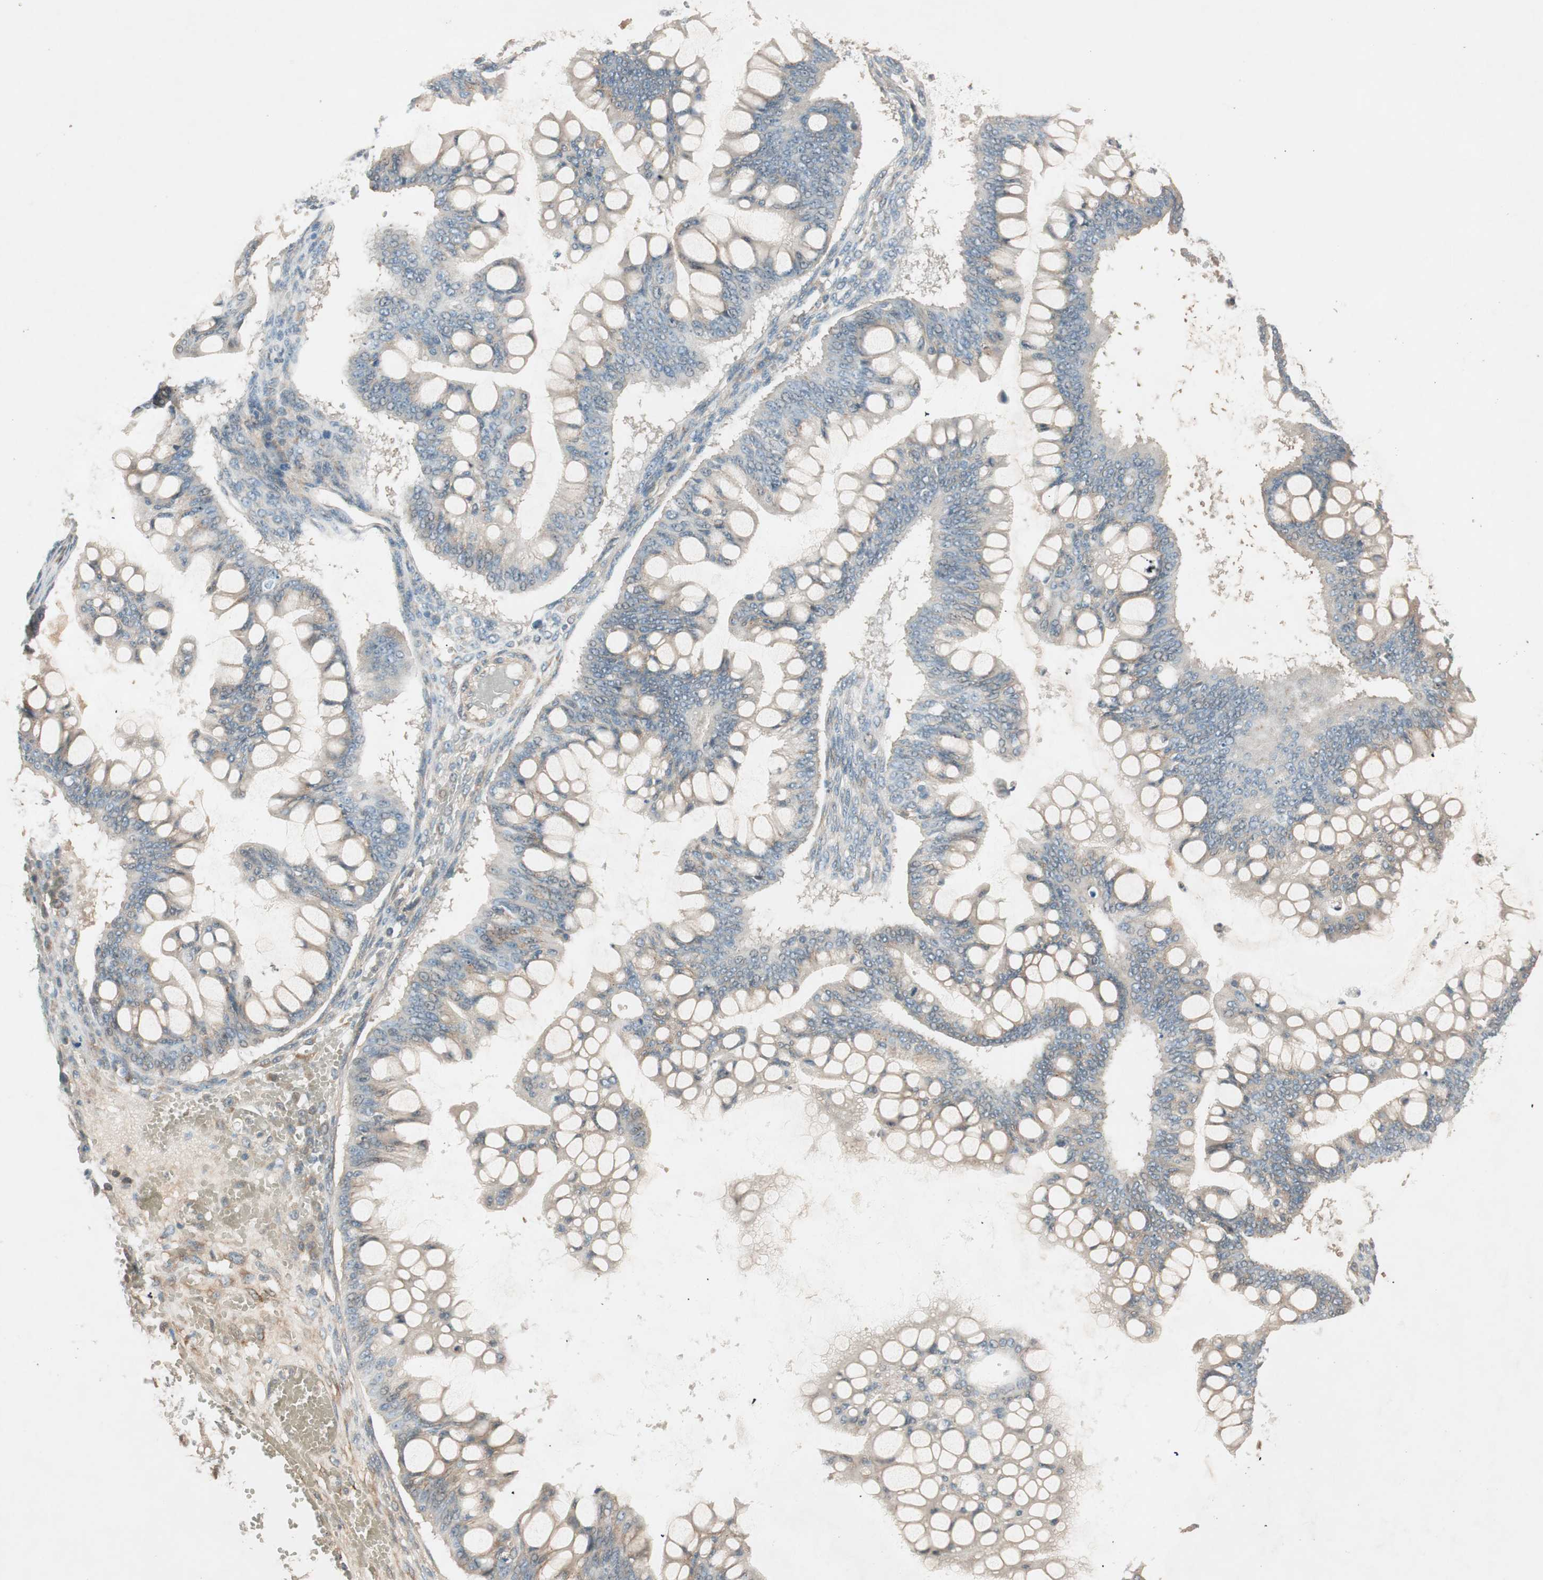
{"staining": {"intensity": "negative", "quantity": "none", "location": "none"}, "tissue": "ovarian cancer", "cell_type": "Tumor cells", "image_type": "cancer", "snomed": [{"axis": "morphology", "description": "Cystadenocarcinoma, mucinous, NOS"}, {"axis": "topography", "description": "Ovary"}], "caption": "A photomicrograph of human mucinous cystadenocarcinoma (ovarian) is negative for staining in tumor cells. (DAB (3,3'-diaminobenzidine) immunohistochemistry, high magnification).", "gene": "EPHA6", "patient": {"sex": "female", "age": 73}}